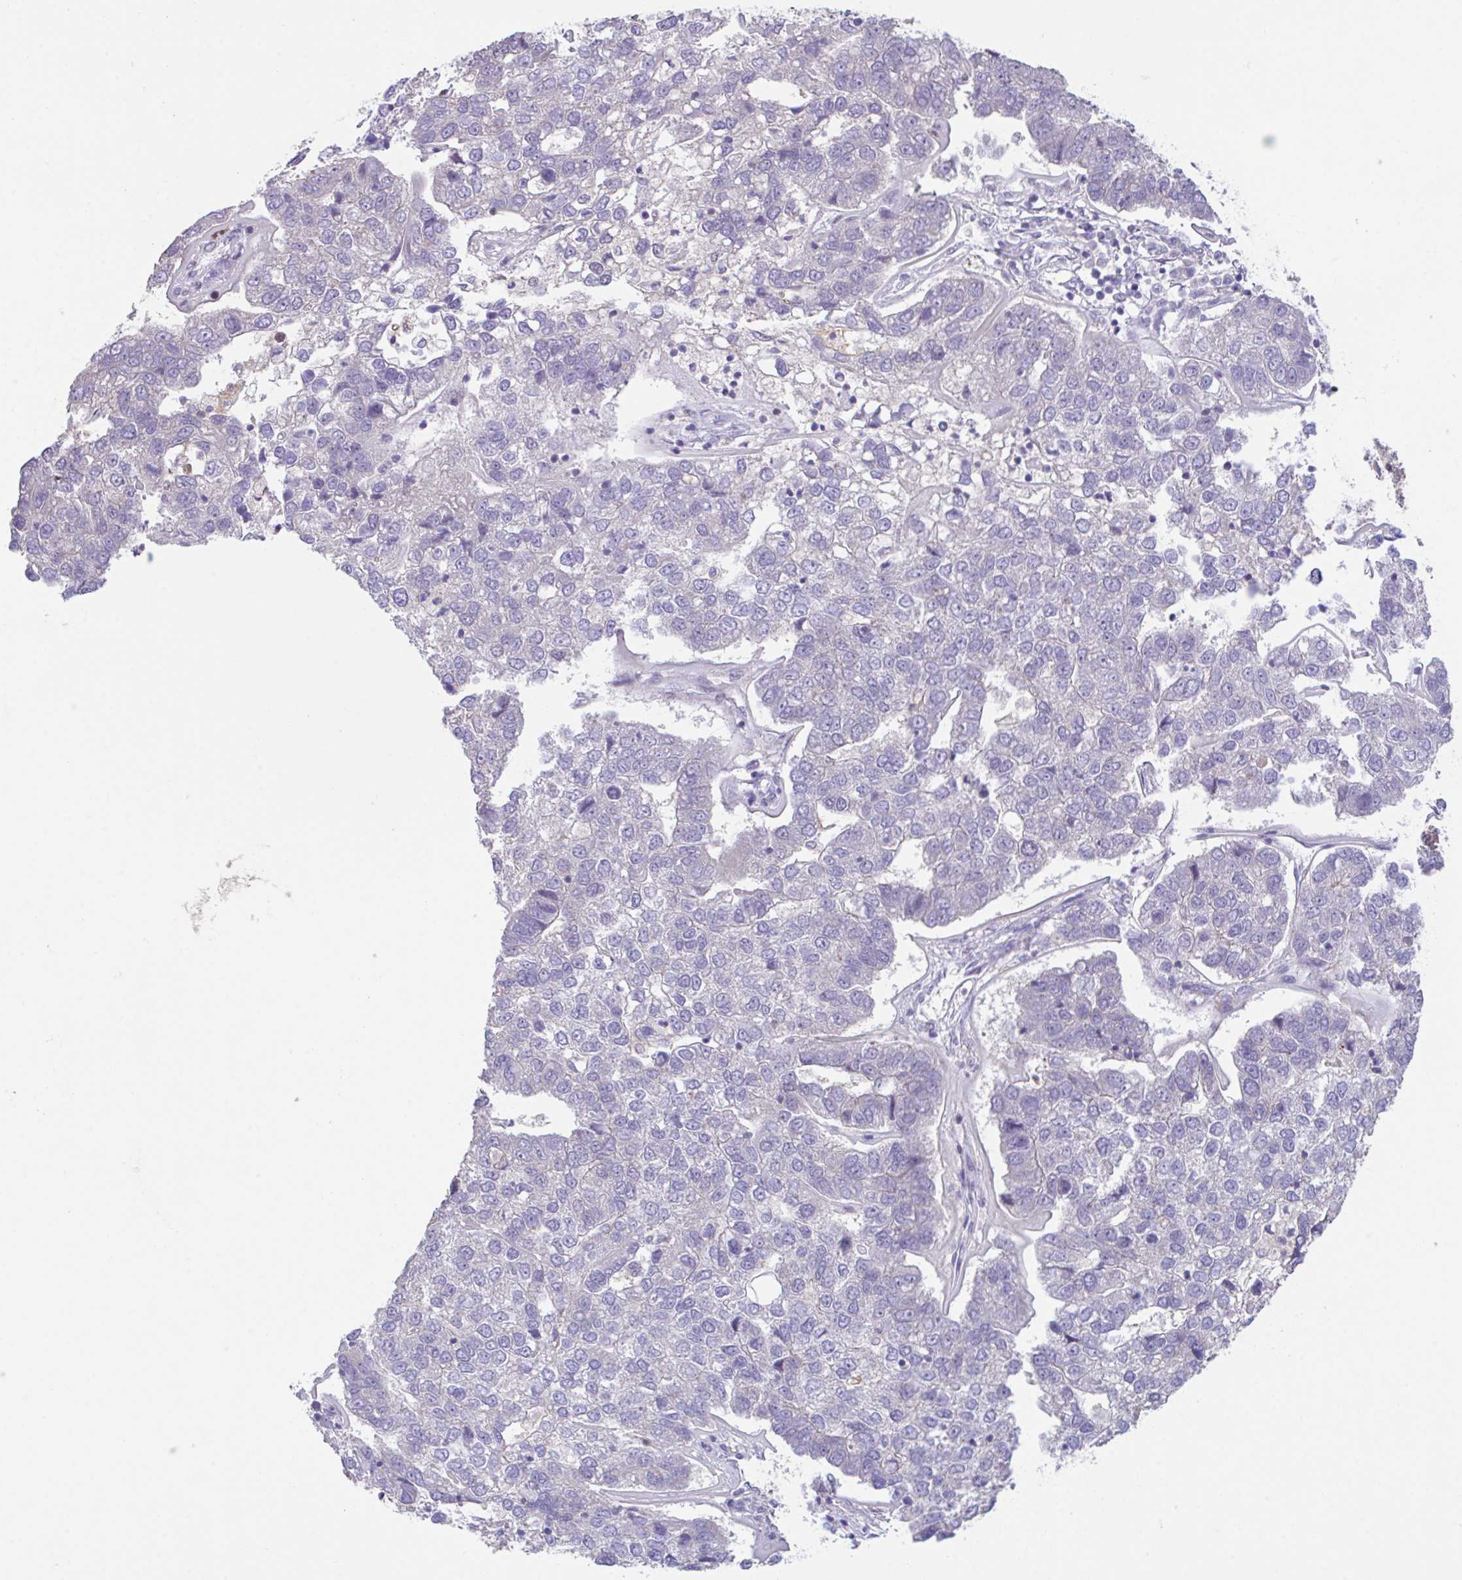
{"staining": {"intensity": "negative", "quantity": "none", "location": "none"}, "tissue": "pancreatic cancer", "cell_type": "Tumor cells", "image_type": "cancer", "snomed": [{"axis": "morphology", "description": "Adenocarcinoma, NOS"}, {"axis": "topography", "description": "Pancreas"}], "caption": "There is no significant expression in tumor cells of pancreatic cancer. Brightfield microscopy of immunohistochemistry stained with DAB (brown) and hematoxylin (blue), captured at high magnification.", "gene": "OR6K3", "patient": {"sex": "female", "age": 61}}